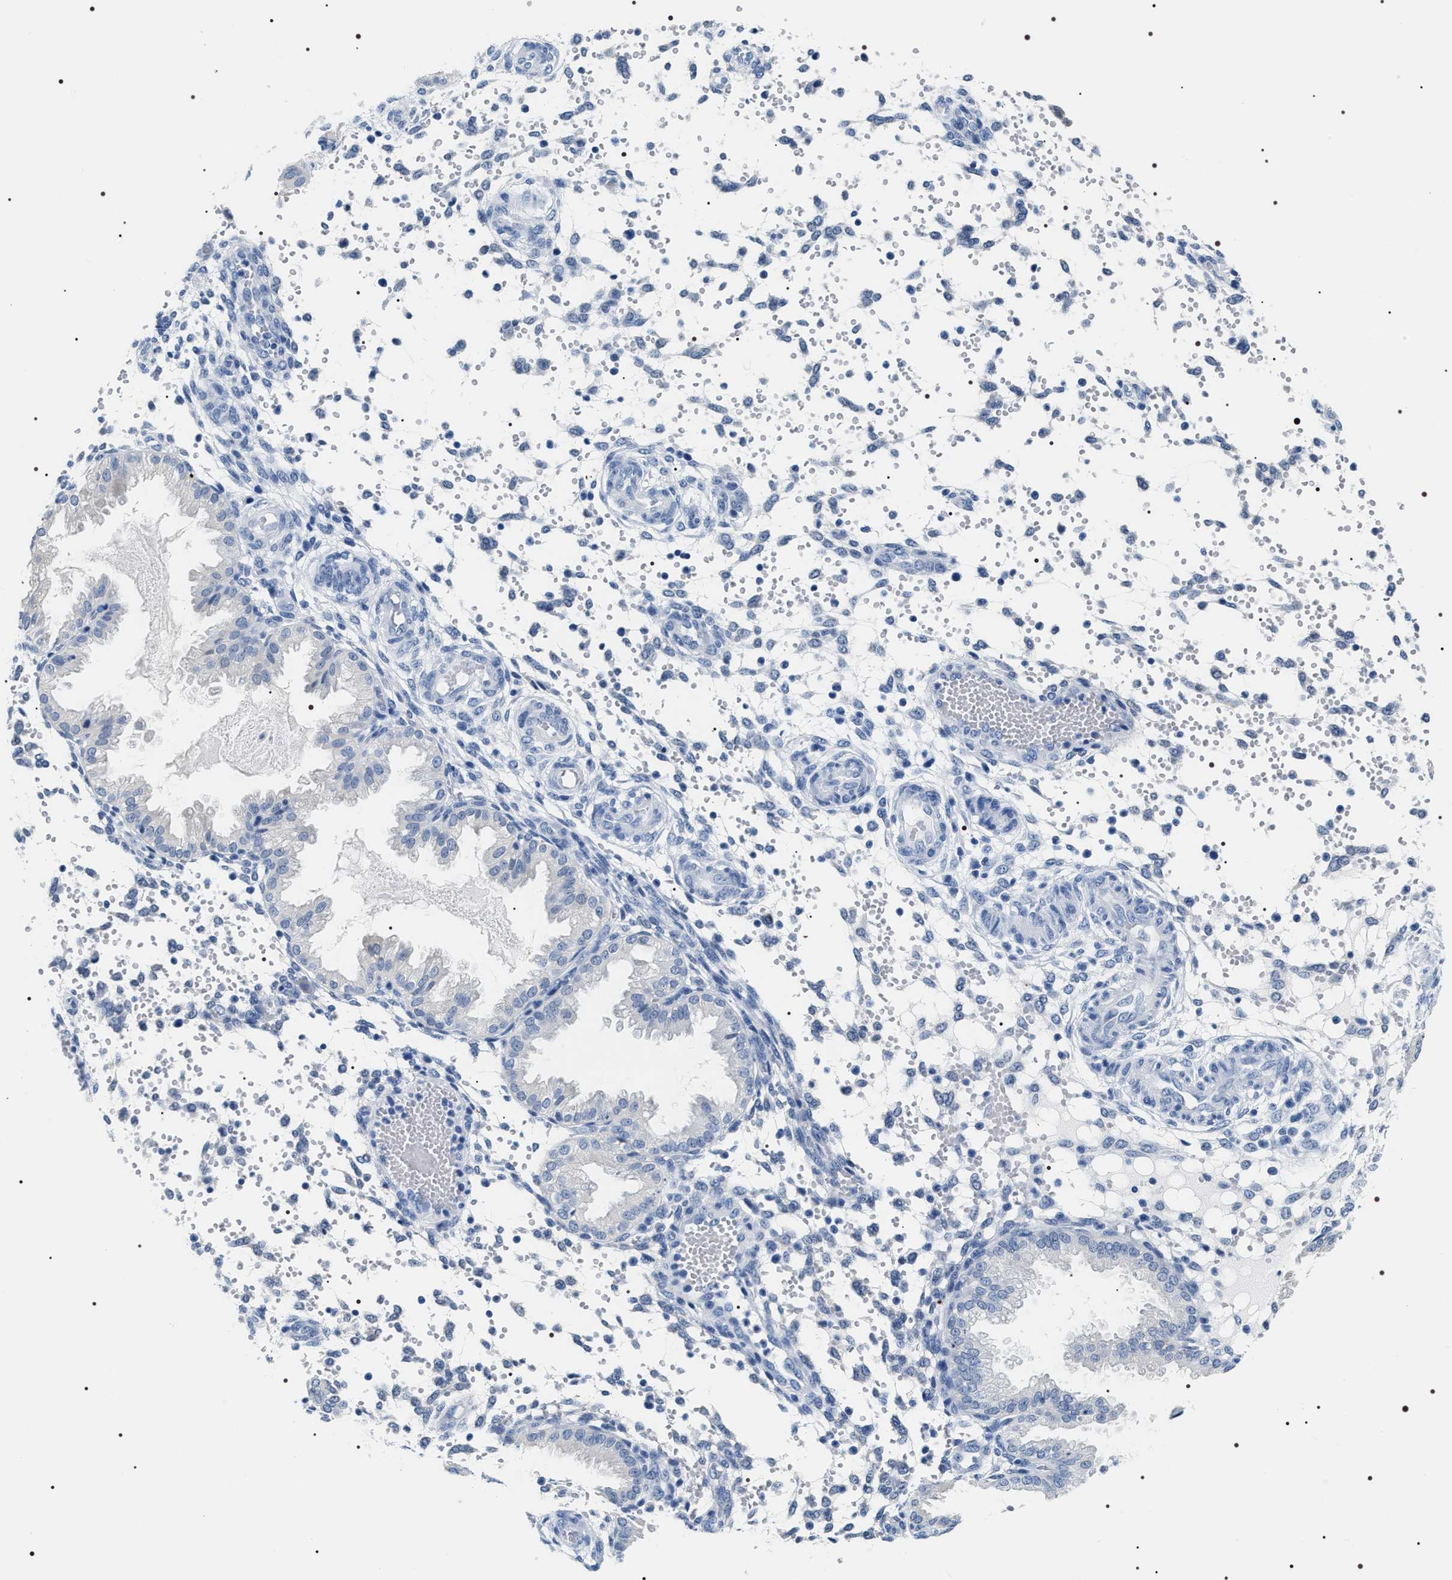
{"staining": {"intensity": "negative", "quantity": "none", "location": "none"}, "tissue": "endometrium", "cell_type": "Cells in endometrial stroma", "image_type": "normal", "snomed": [{"axis": "morphology", "description": "Normal tissue, NOS"}, {"axis": "topography", "description": "Endometrium"}], "caption": "Cells in endometrial stroma are negative for protein expression in benign human endometrium. (DAB (3,3'-diaminobenzidine) immunohistochemistry visualized using brightfield microscopy, high magnification).", "gene": "ADH4", "patient": {"sex": "female", "age": 33}}